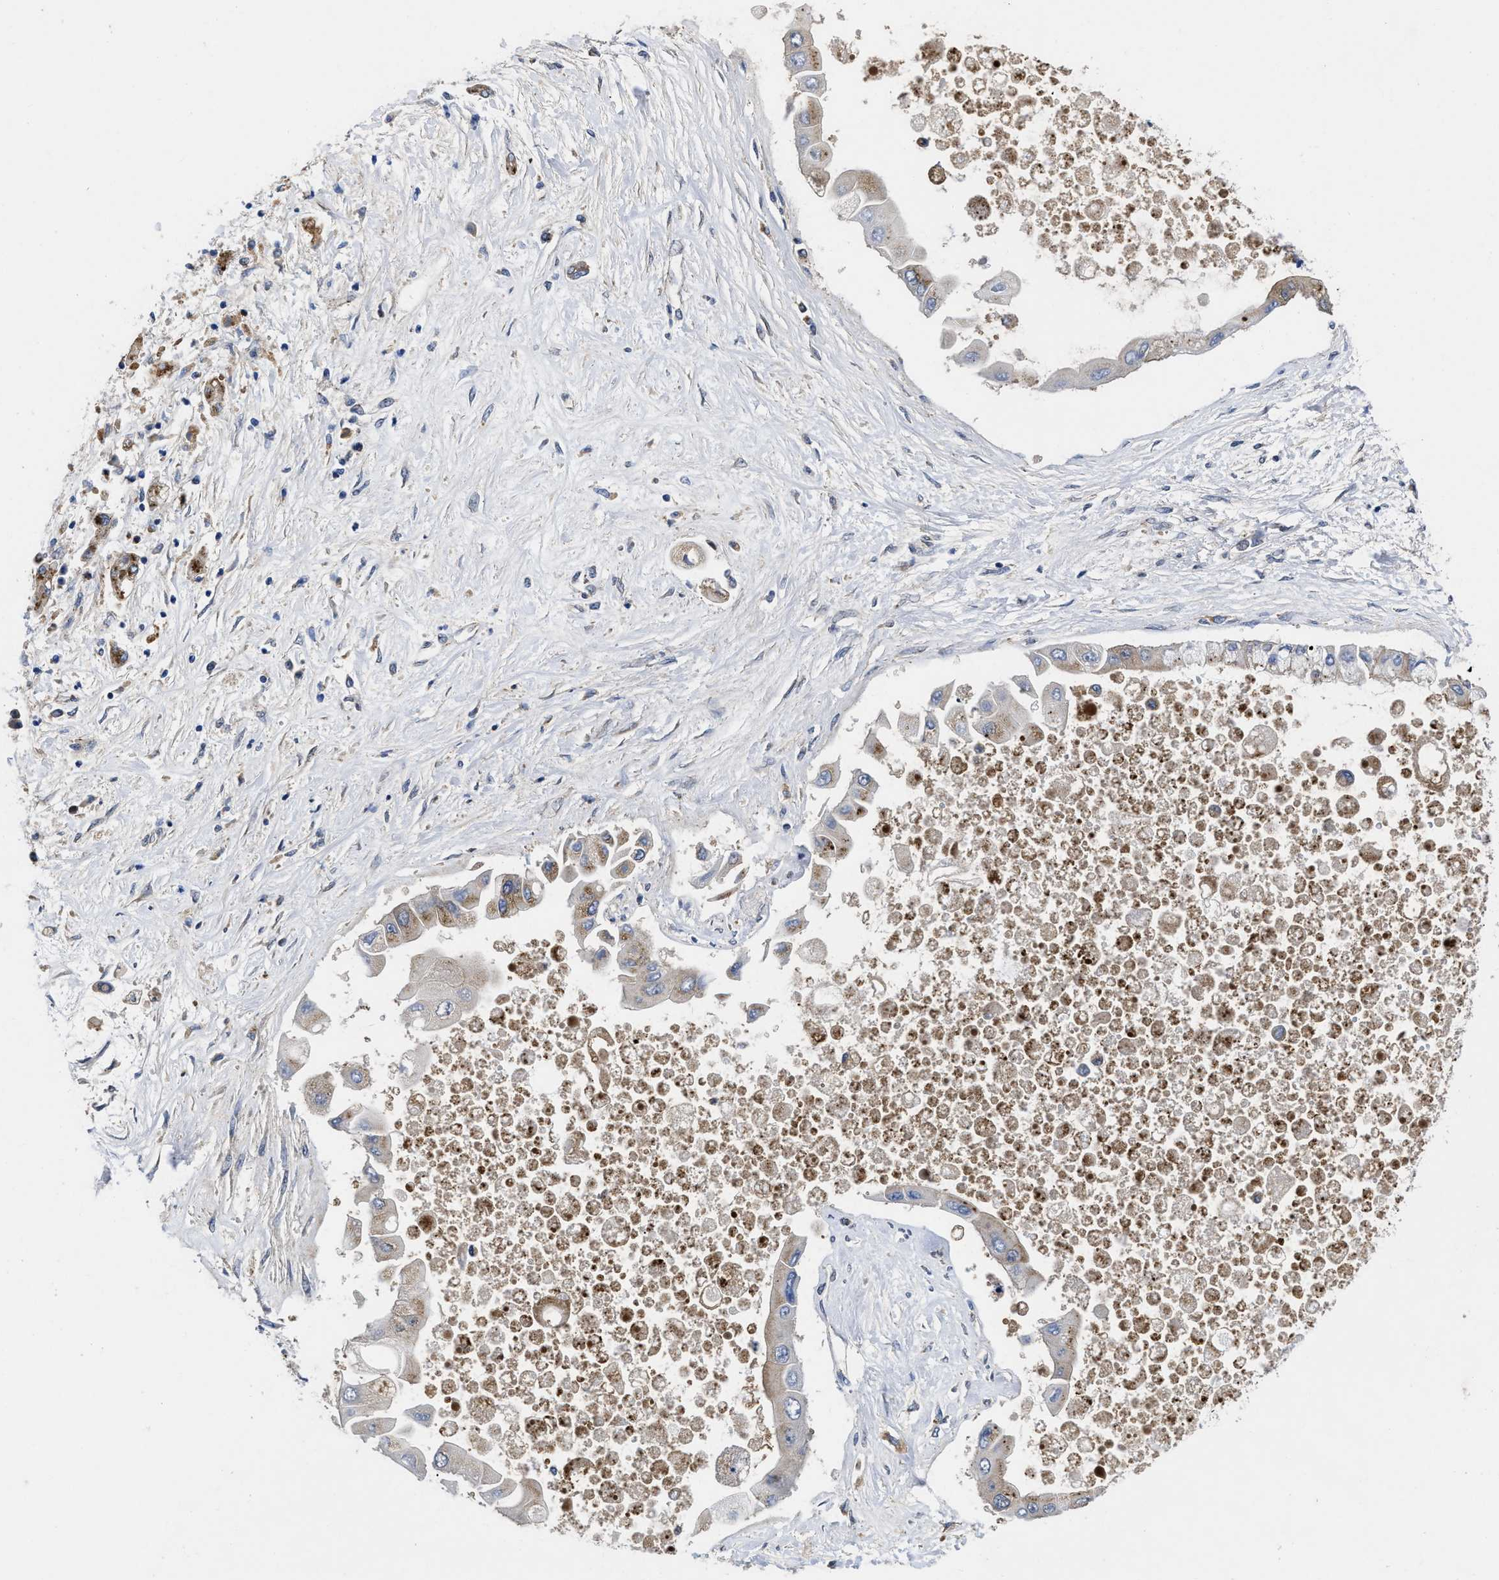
{"staining": {"intensity": "weak", "quantity": "<25%", "location": "cytoplasmic/membranous"}, "tissue": "liver cancer", "cell_type": "Tumor cells", "image_type": "cancer", "snomed": [{"axis": "morphology", "description": "Cholangiocarcinoma"}, {"axis": "topography", "description": "Liver"}], "caption": "A high-resolution micrograph shows immunohistochemistry staining of liver cancer (cholangiocarcinoma), which shows no significant expression in tumor cells. (Immunohistochemistry, brightfield microscopy, high magnification).", "gene": "PKD2", "patient": {"sex": "male", "age": 50}}